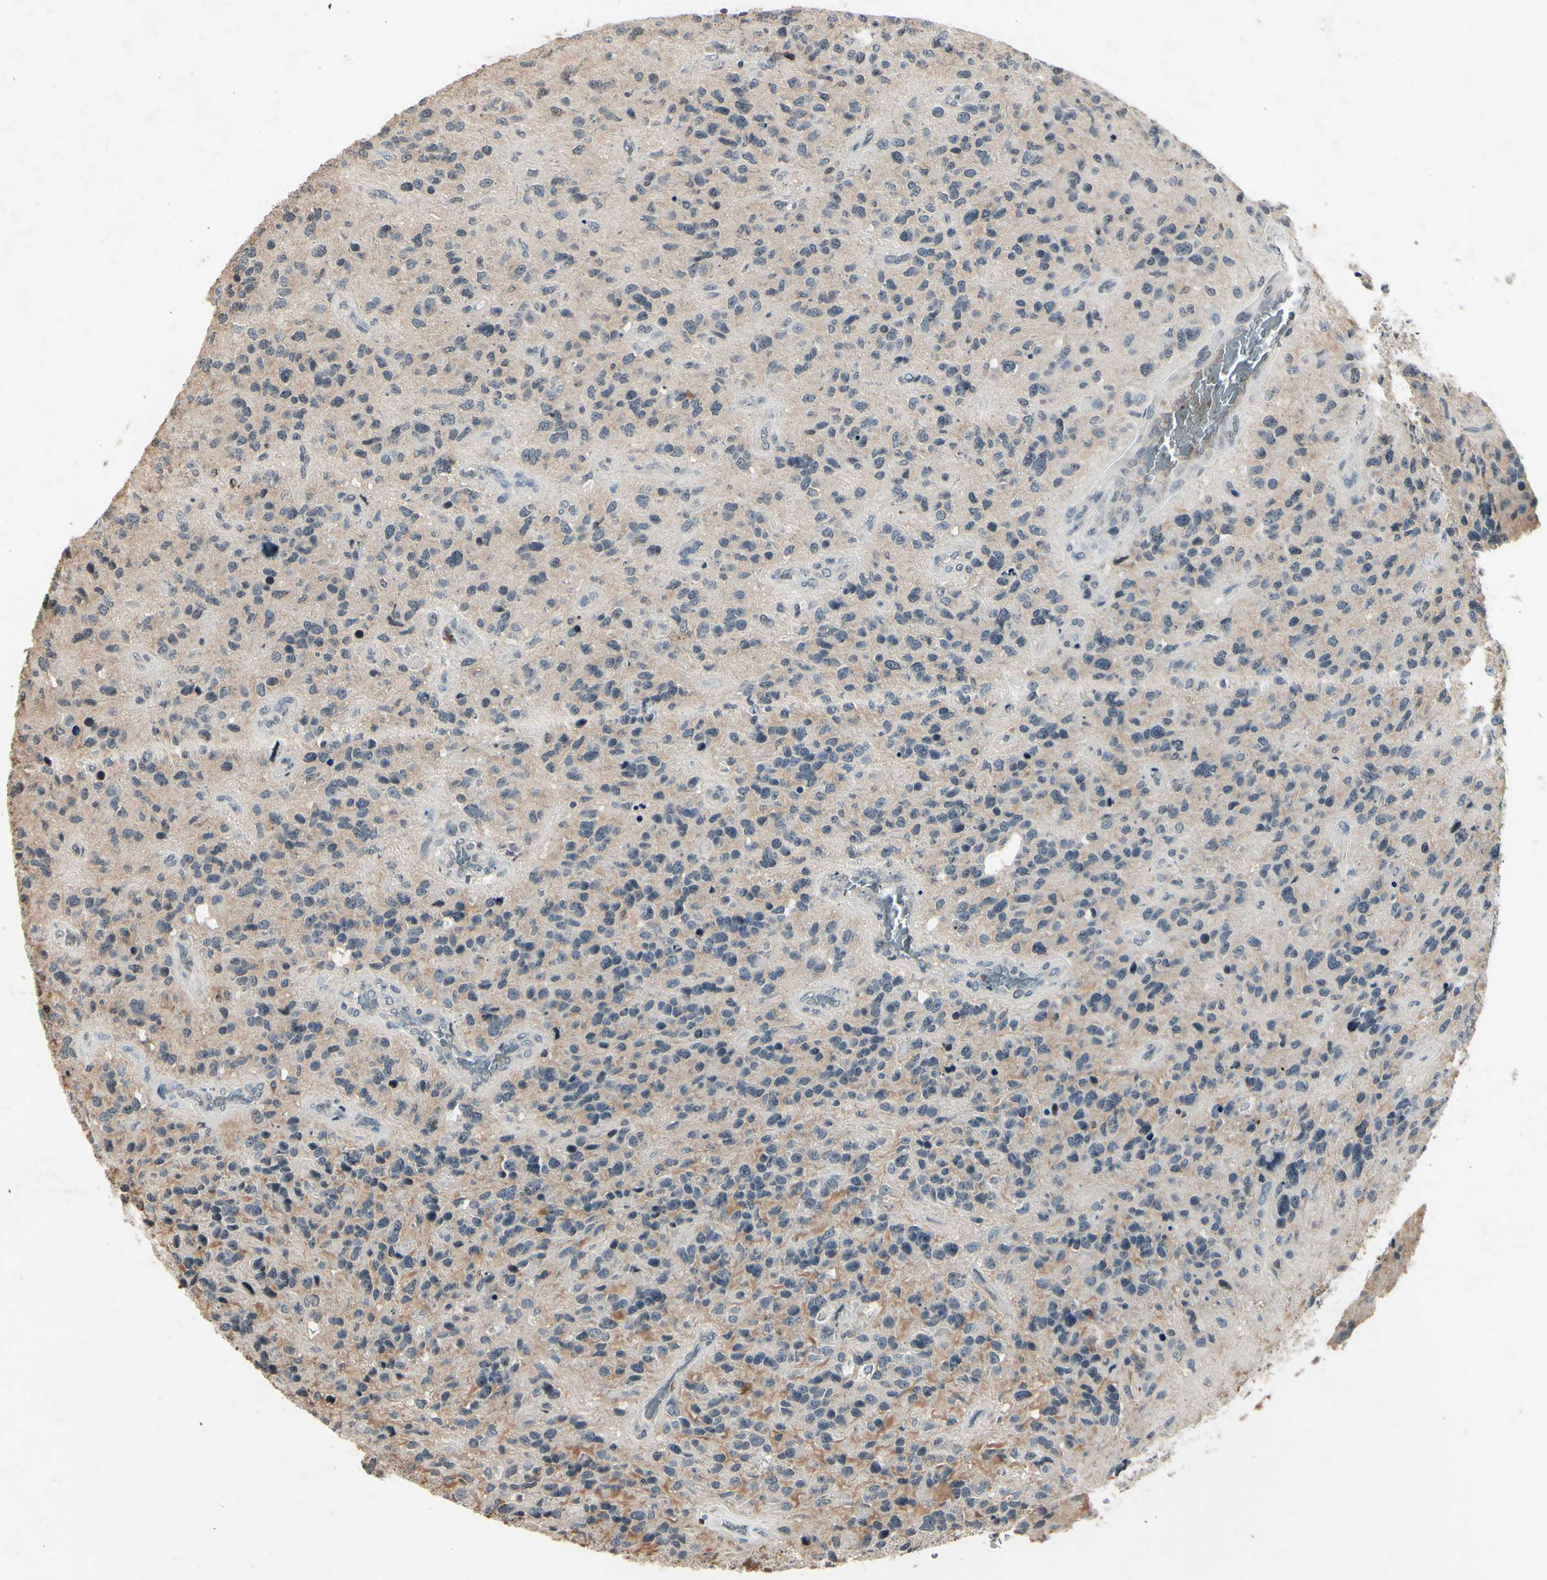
{"staining": {"intensity": "negative", "quantity": "none", "location": "none"}, "tissue": "glioma", "cell_type": "Tumor cells", "image_type": "cancer", "snomed": [{"axis": "morphology", "description": "Glioma, malignant, High grade"}, {"axis": "topography", "description": "Brain"}], "caption": "The image displays no staining of tumor cells in malignant glioma (high-grade).", "gene": "AEBP1", "patient": {"sex": "female", "age": 58}}